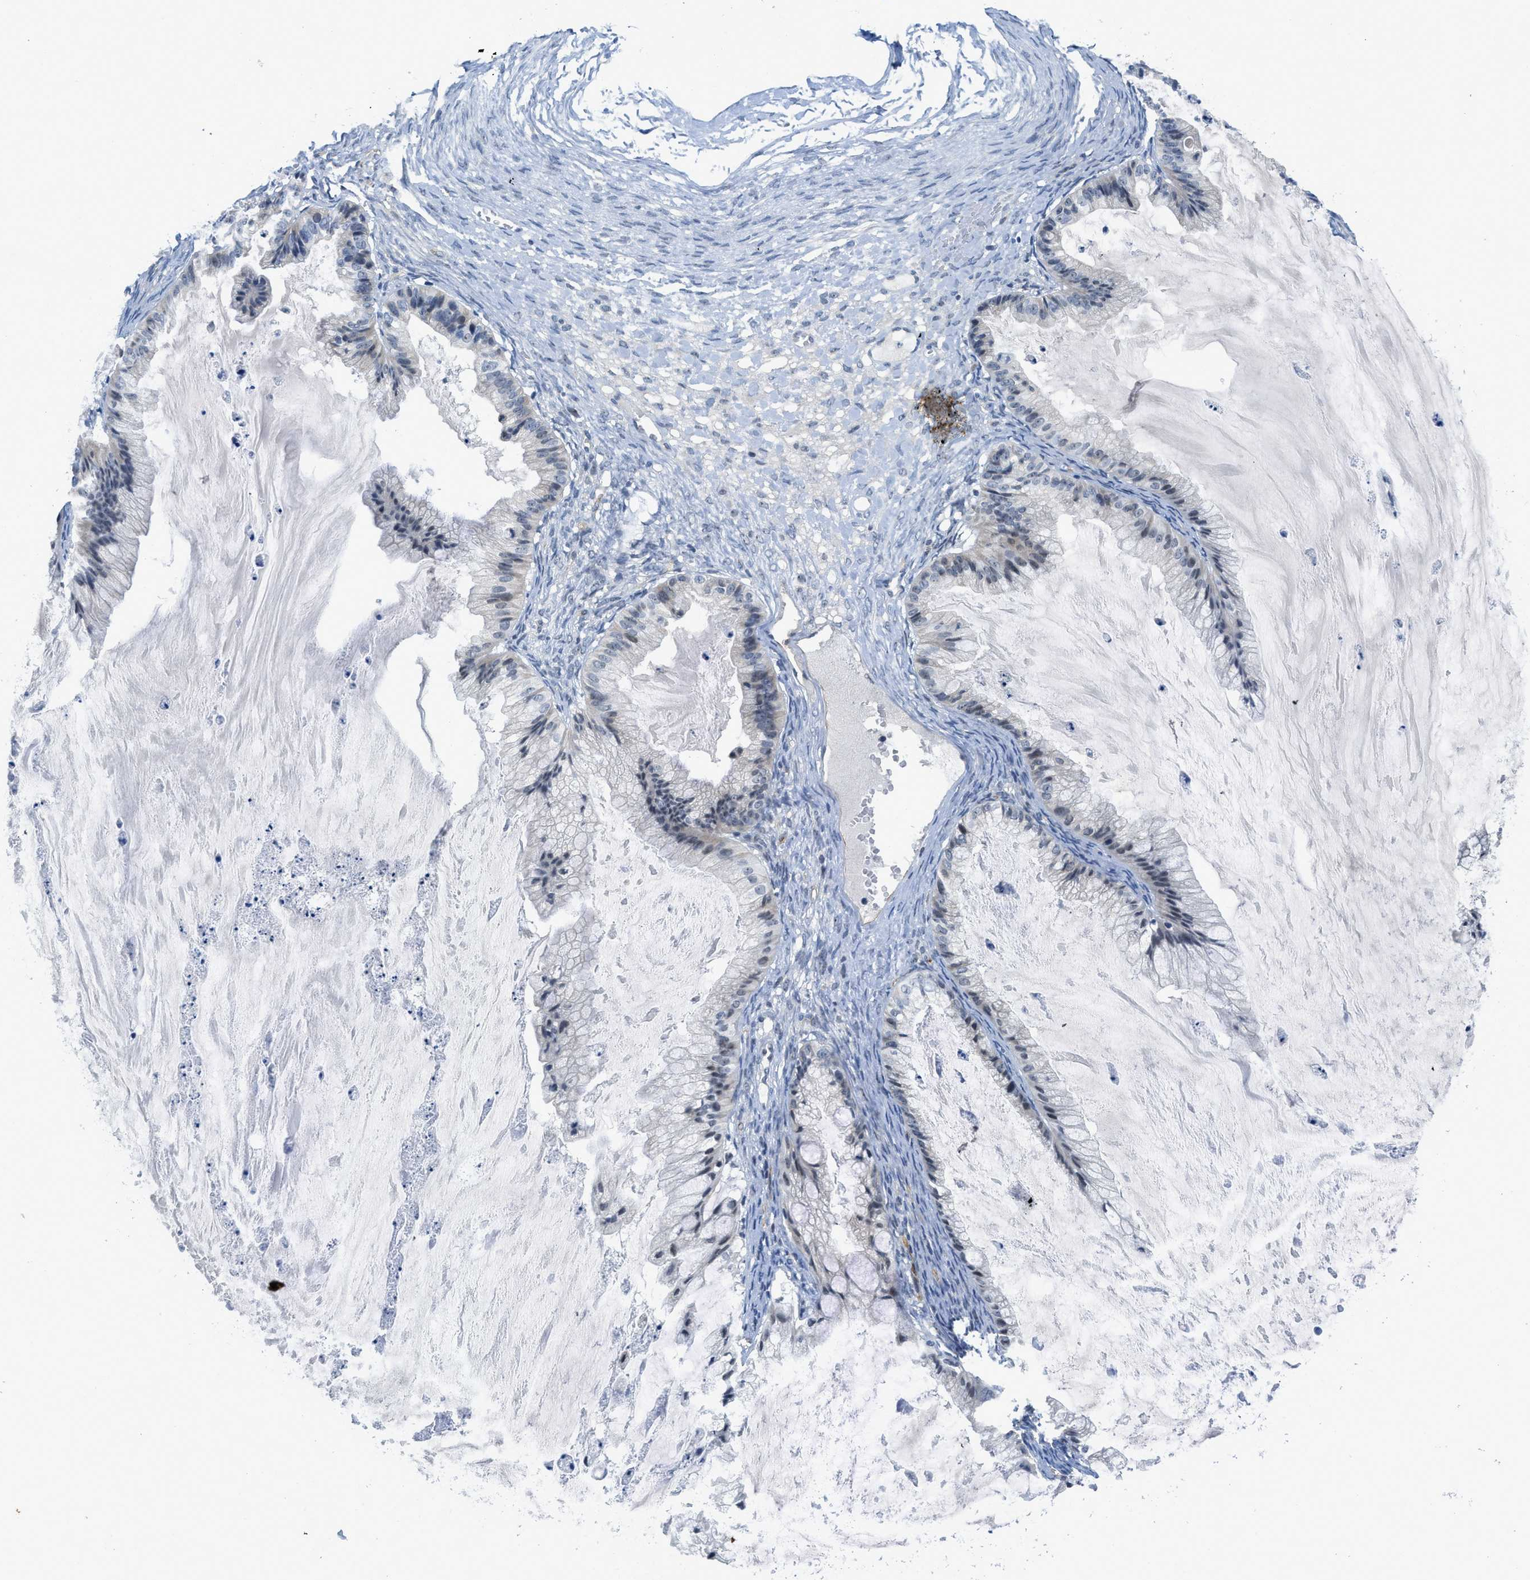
{"staining": {"intensity": "negative", "quantity": "none", "location": "none"}, "tissue": "ovarian cancer", "cell_type": "Tumor cells", "image_type": "cancer", "snomed": [{"axis": "morphology", "description": "Cystadenocarcinoma, mucinous, NOS"}, {"axis": "topography", "description": "Ovary"}], "caption": "Immunohistochemistry photomicrograph of neoplastic tissue: human ovarian mucinous cystadenocarcinoma stained with DAB exhibits no significant protein staining in tumor cells.", "gene": "SLCO2A1", "patient": {"sex": "female", "age": 57}}